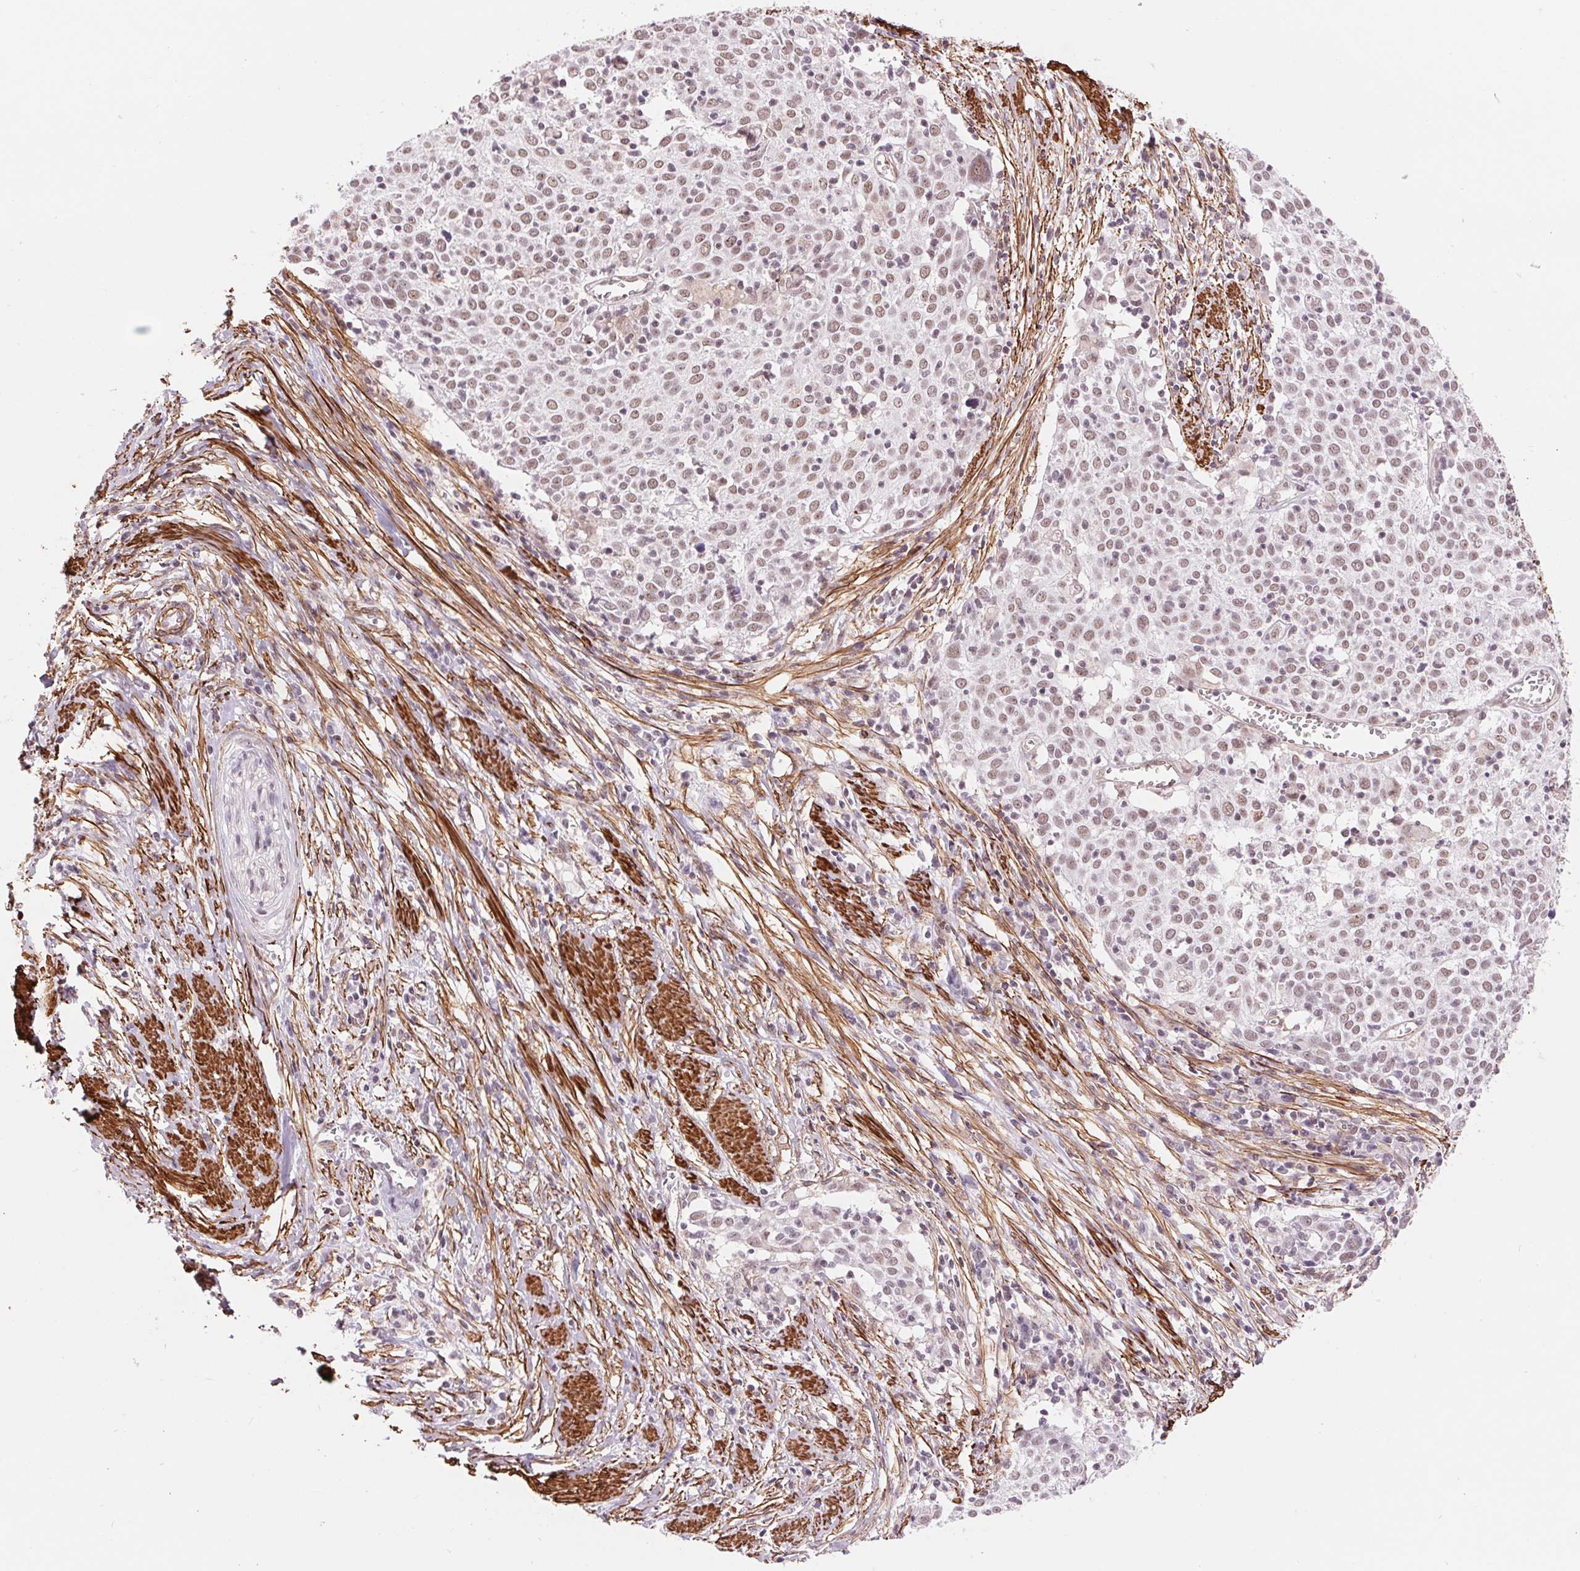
{"staining": {"intensity": "weak", "quantity": ">75%", "location": "nuclear"}, "tissue": "cervical cancer", "cell_type": "Tumor cells", "image_type": "cancer", "snomed": [{"axis": "morphology", "description": "Squamous cell carcinoma, NOS"}, {"axis": "topography", "description": "Cervix"}], "caption": "Immunohistochemistry (IHC) (DAB (3,3'-diaminobenzidine)) staining of cervical cancer displays weak nuclear protein positivity in about >75% of tumor cells.", "gene": "BCAT1", "patient": {"sex": "female", "age": 39}}